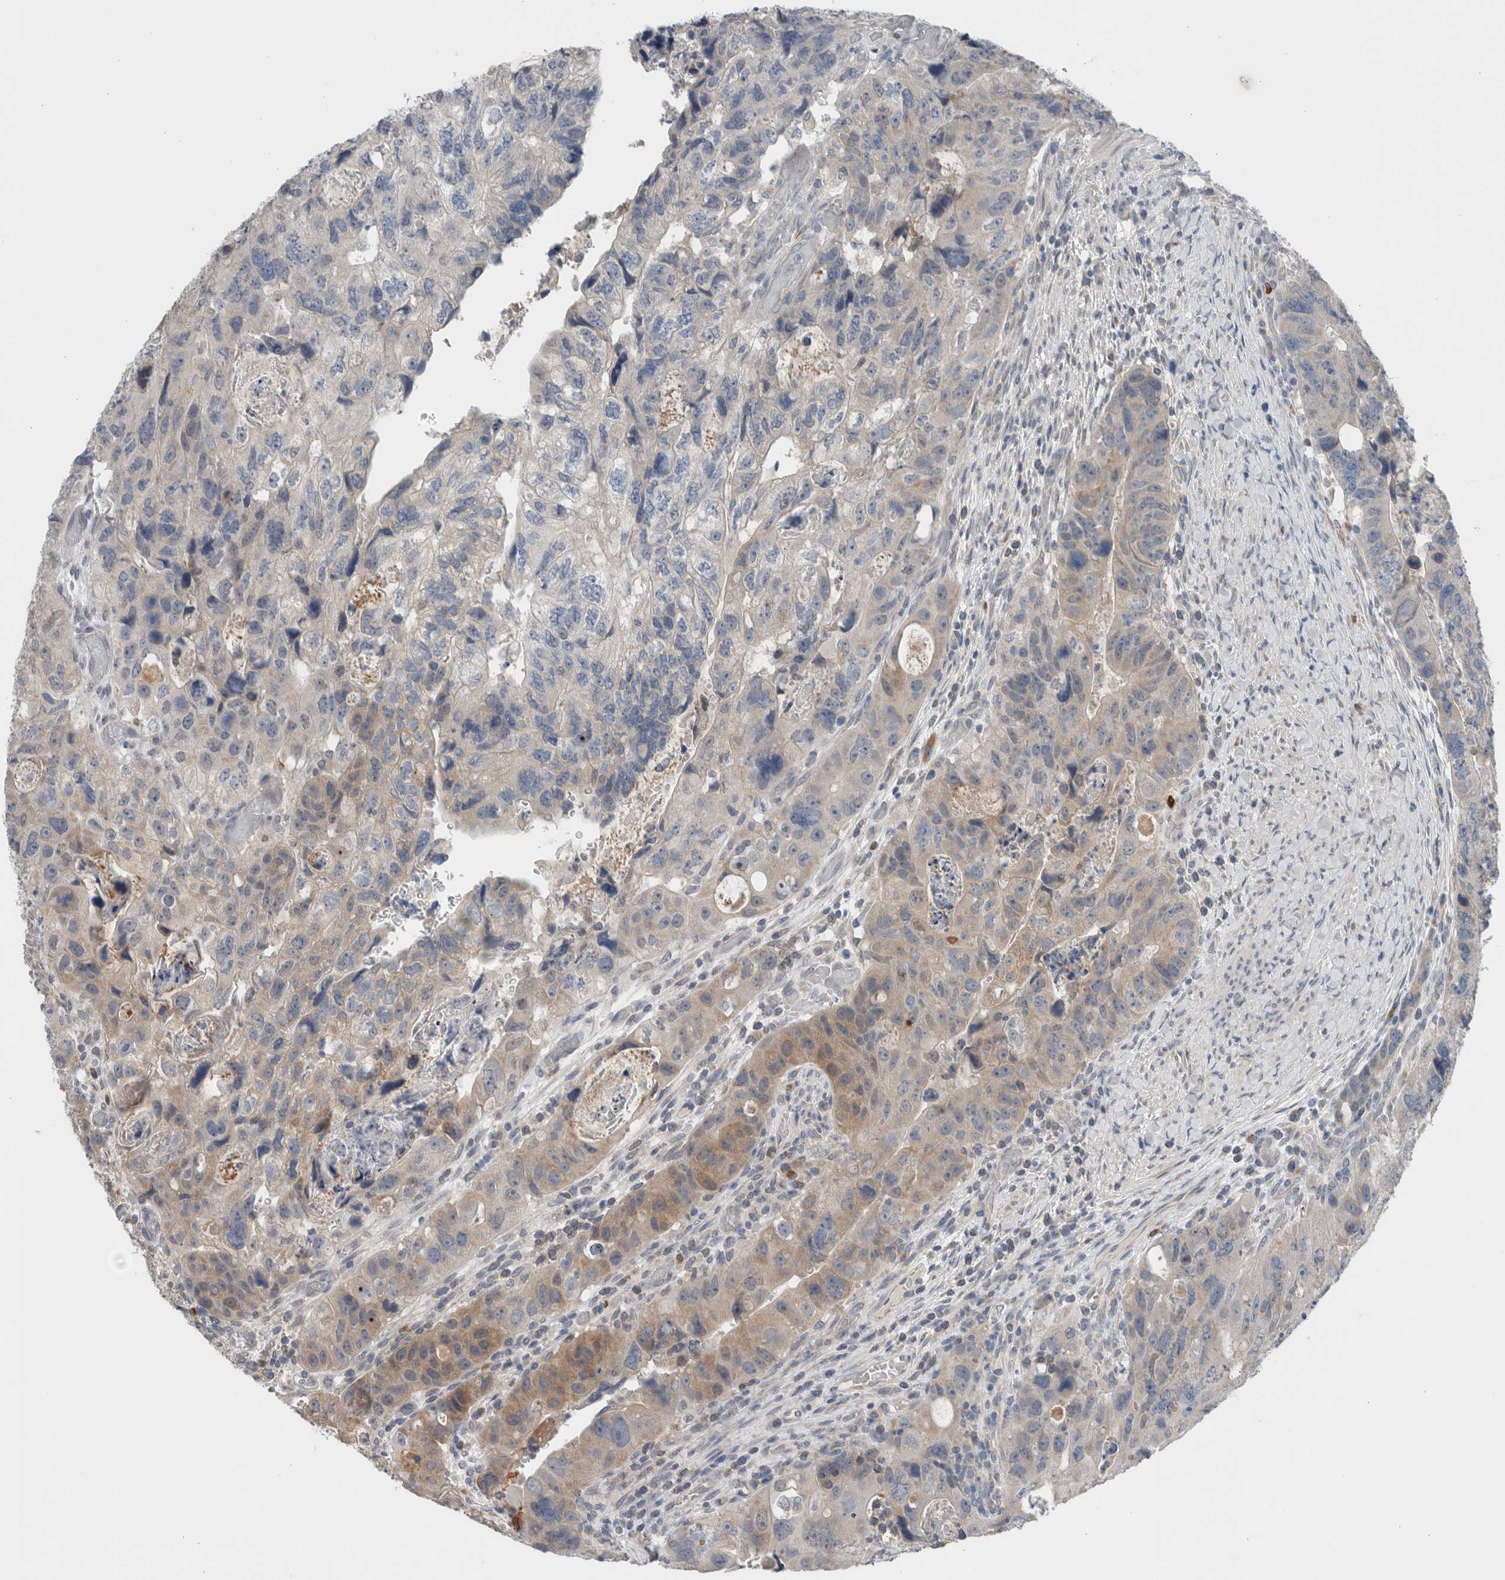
{"staining": {"intensity": "weak", "quantity": "<25%", "location": "cytoplasmic/membranous"}, "tissue": "colorectal cancer", "cell_type": "Tumor cells", "image_type": "cancer", "snomed": [{"axis": "morphology", "description": "Adenocarcinoma, NOS"}, {"axis": "topography", "description": "Rectum"}], "caption": "Tumor cells show no significant positivity in adenocarcinoma (colorectal). (Brightfield microscopy of DAB immunohistochemistry (IHC) at high magnification).", "gene": "CRNN", "patient": {"sex": "male", "age": 59}}